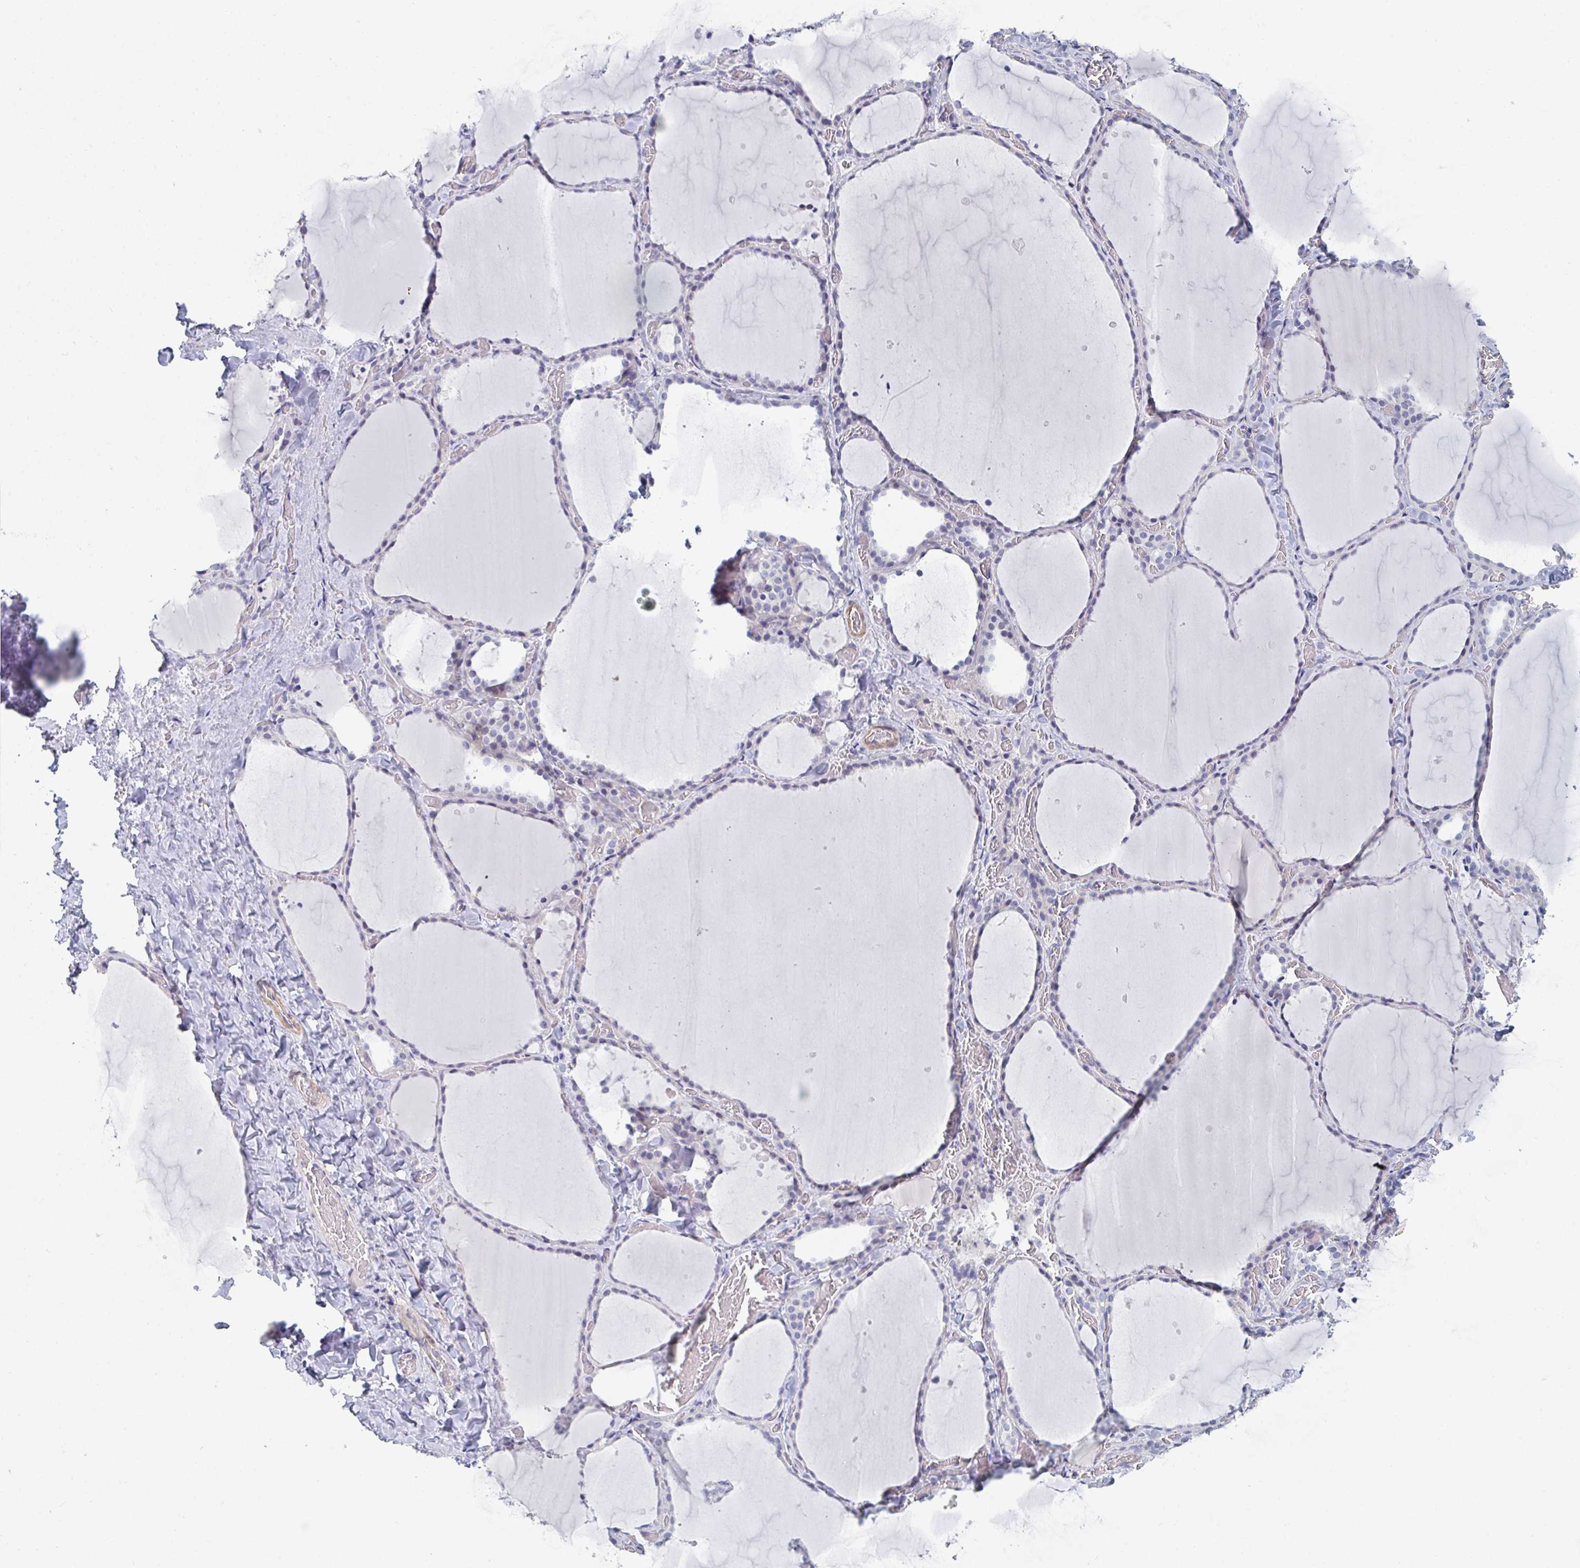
{"staining": {"intensity": "weak", "quantity": "<25%", "location": "nuclear"}, "tissue": "thyroid gland", "cell_type": "Glandular cells", "image_type": "normal", "snomed": [{"axis": "morphology", "description": "Normal tissue, NOS"}, {"axis": "topography", "description": "Thyroid gland"}], "caption": "There is no significant expression in glandular cells of thyroid gland. (DAB immunohistochemistry (IHC) visualized using brightfield microscopy, high magnification).", "gene": "CENPT", "patient": {"sex": "female", "age": 36}}